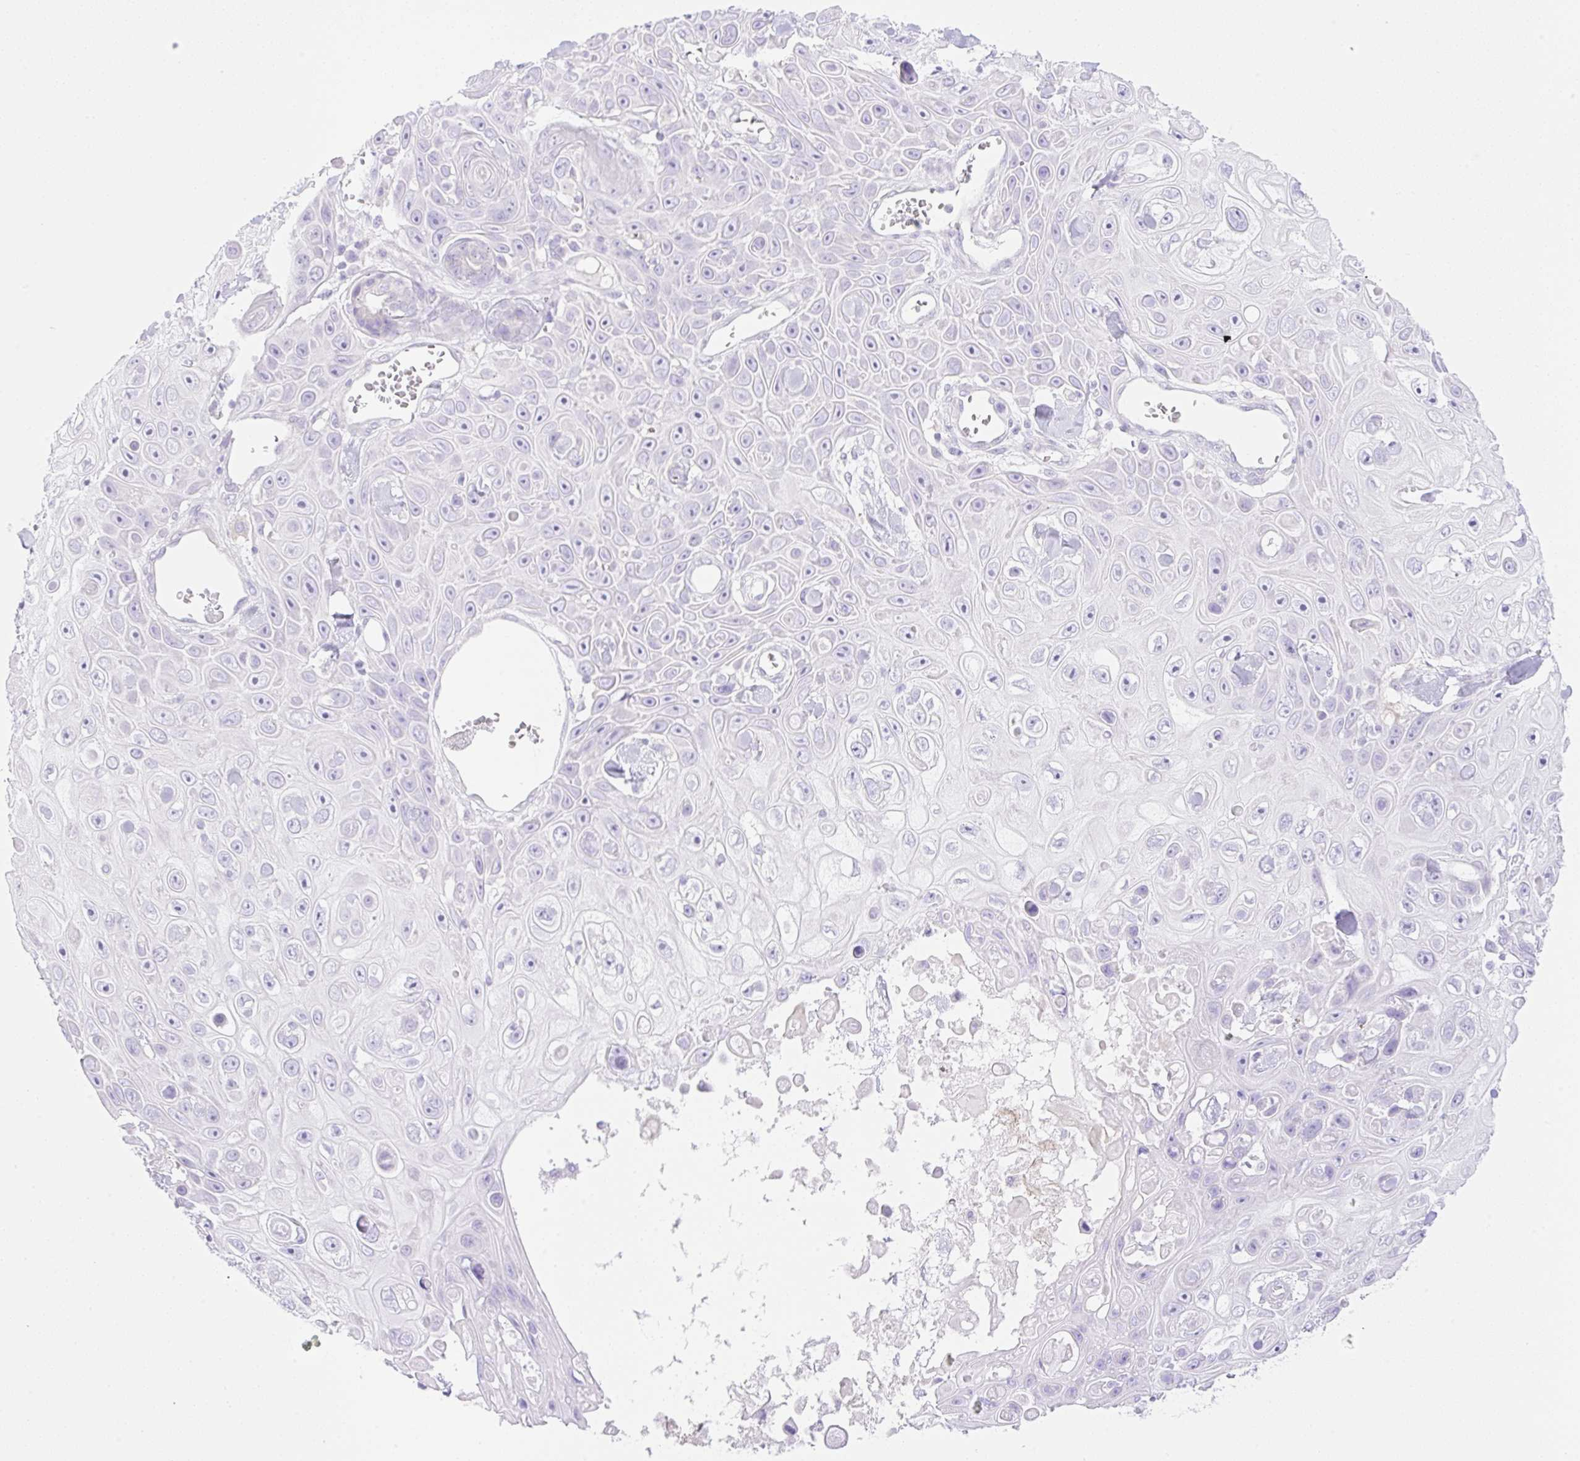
{"staining": {"intensity": "negative", "quantity": "none", "location": "none"}, "tissue": "skin cancer", "cell_type": "Tumor cells", "image_type": "cancer", "snomed": [{"axis": "morphology", "description": "Squamous cell carcinoma, NOS"}, {"axis": "topography", "description": "Skin"}], "caption": "Histopathology image shows no significant protein positivity in tumor cells of squamous cell carcinoma (skin). (Stains: DAB (3,3'-diaminobenzidine) immunohistochemistry with hematoxylin counter stain, Microscopy: brightfield microscopy at high magnification).", "gene": "CDX1", "patient": {"sex": "male", "age": 82}}